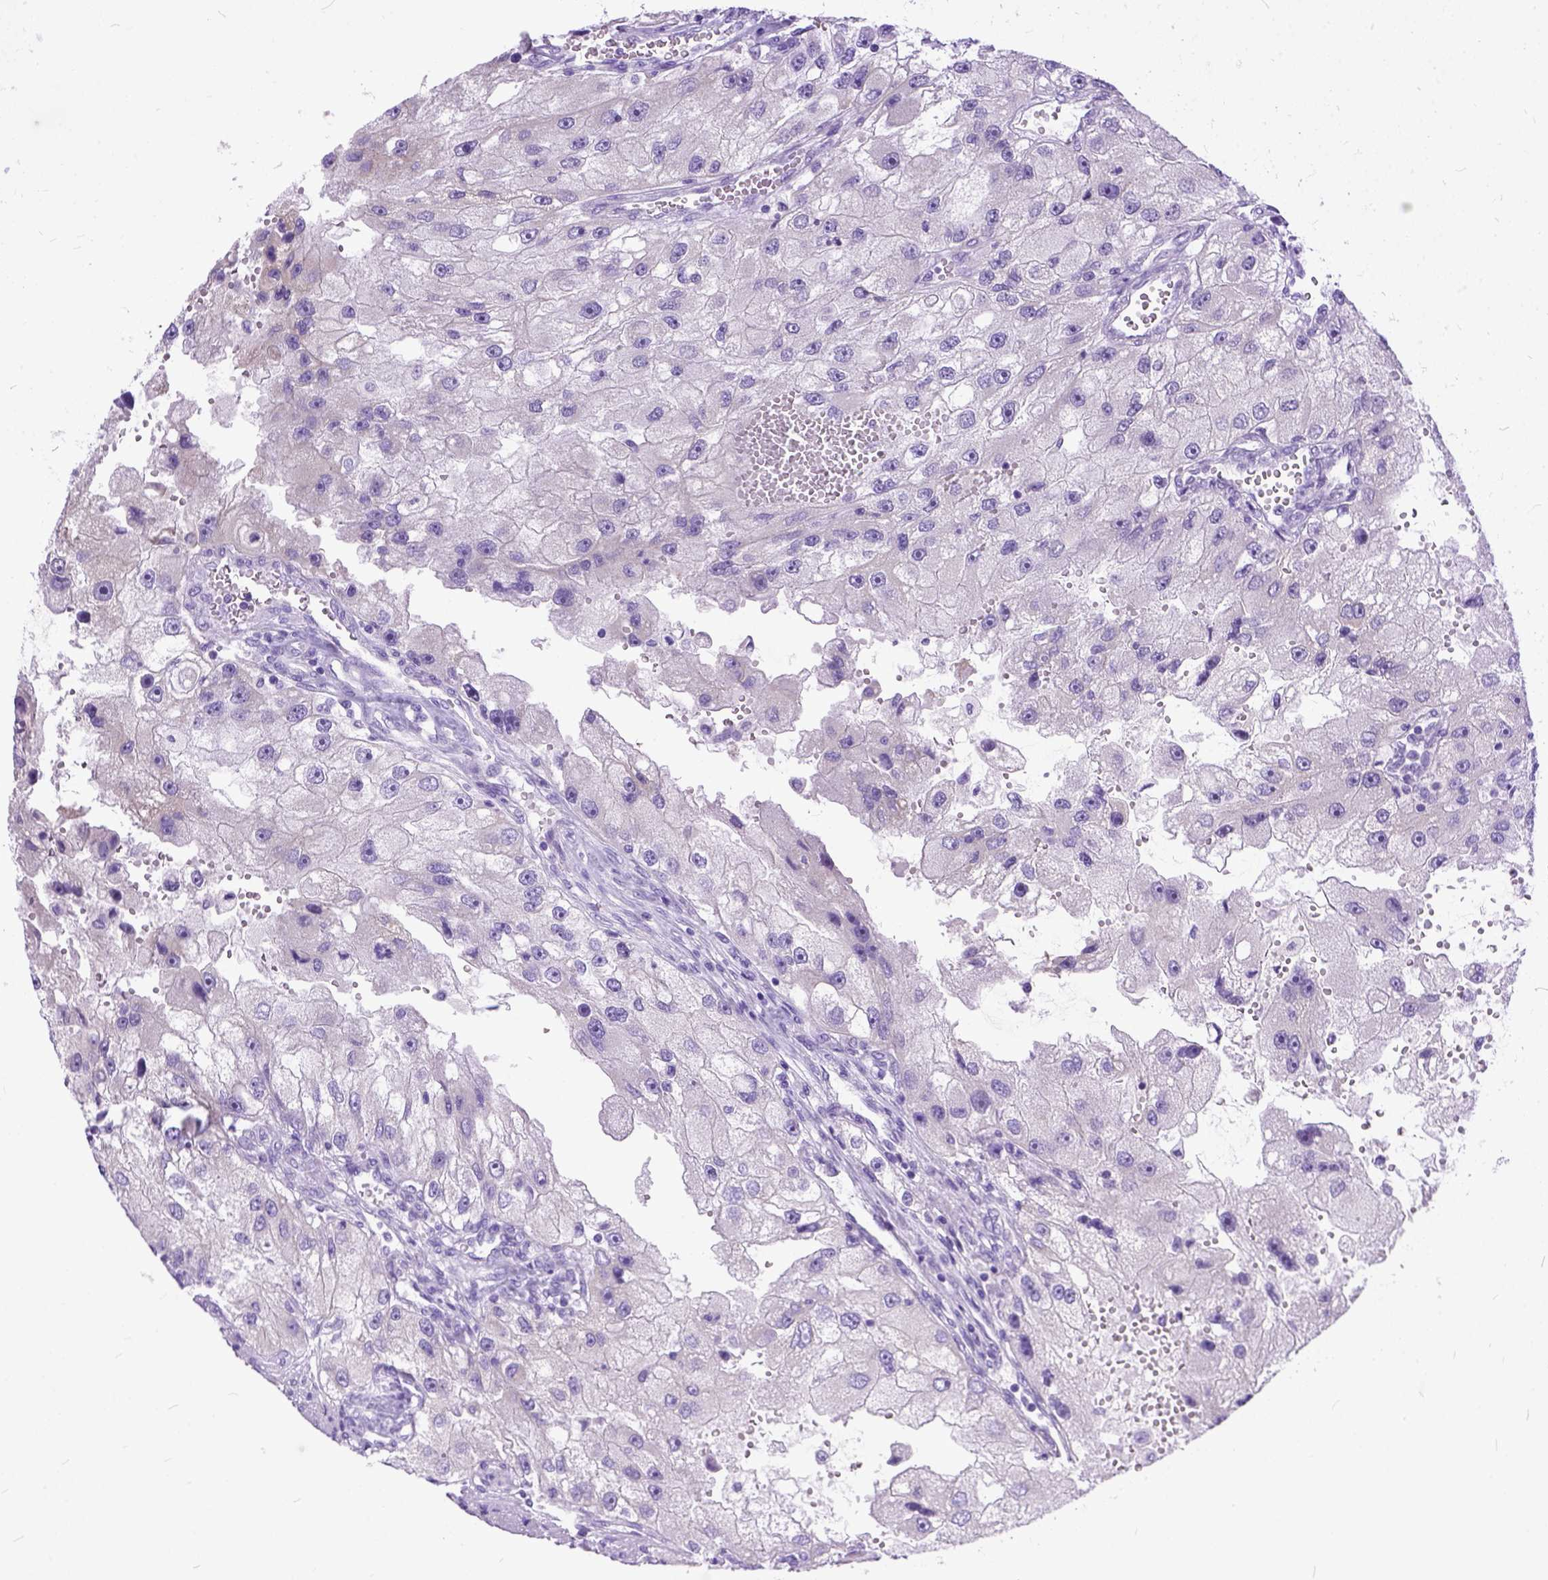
{"staining": {"intensity": "negative", "quantity": "none", "location": "none"}, "tissue": "renal cancer", "cell_type": "Tumor cells", "image_type": "cancer", "snomed": [{"axis": "morphology", "description": "Adenocarcinoma, NOS"}, {"axis": "topography", "description": "Kidney"}], "caption": "The immunohistochemistry micrograph has no significant staining in tumor cells of adenocarcinoma (renal) tissue. The staining is performed using DAB (3,3'-diaminobenzidine) brown chromogen with nuclei counter-stained in using hematoxylin.", "gene": "PPL", "patient": {"sex": "male", "age": 63}}